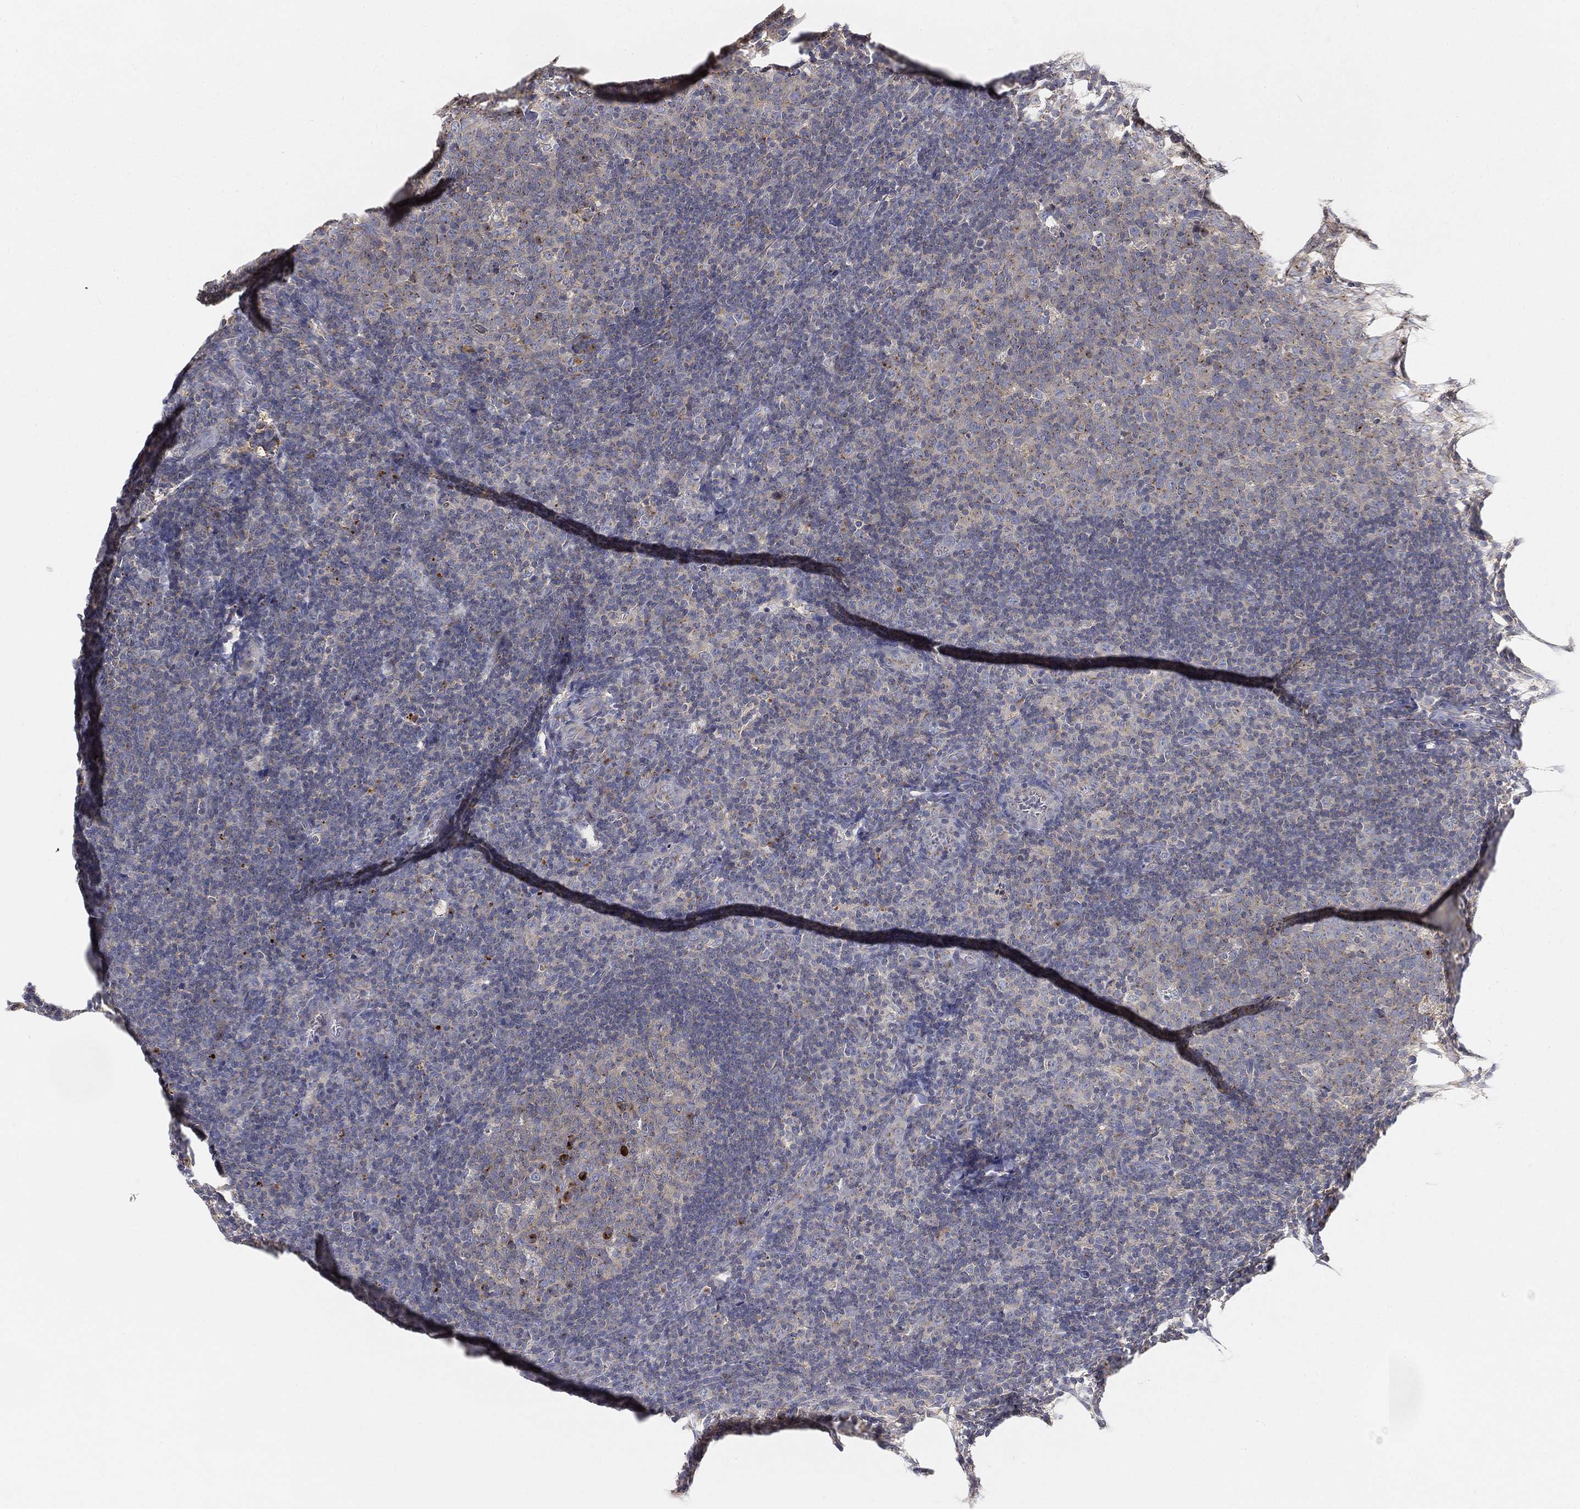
{"staining": {"intensity": "strong", "quantity": "<25%", "location": "cytoplasmic/membranous"}, "tissue": "tonsil", "cell_type": "Germinal center cells", "image_type": "normal", "snomed": [{"axis": "morphology", "description": "Normal tissue, NOS"}, {"axis": "topography", "description": "Tonsil"}], "caption": "Brown immunohistochemical staining in benign tonsil demonstrates strong cytoplasmic/membranous expression in about <25% of germinal center cells. The staining is performed using DAB brown chromogen to label protein expression. The nuclei are counter-stained blue using hematoxylin.", "gene": "CTSL", "patient": {"sex": "female", "age": 5}}